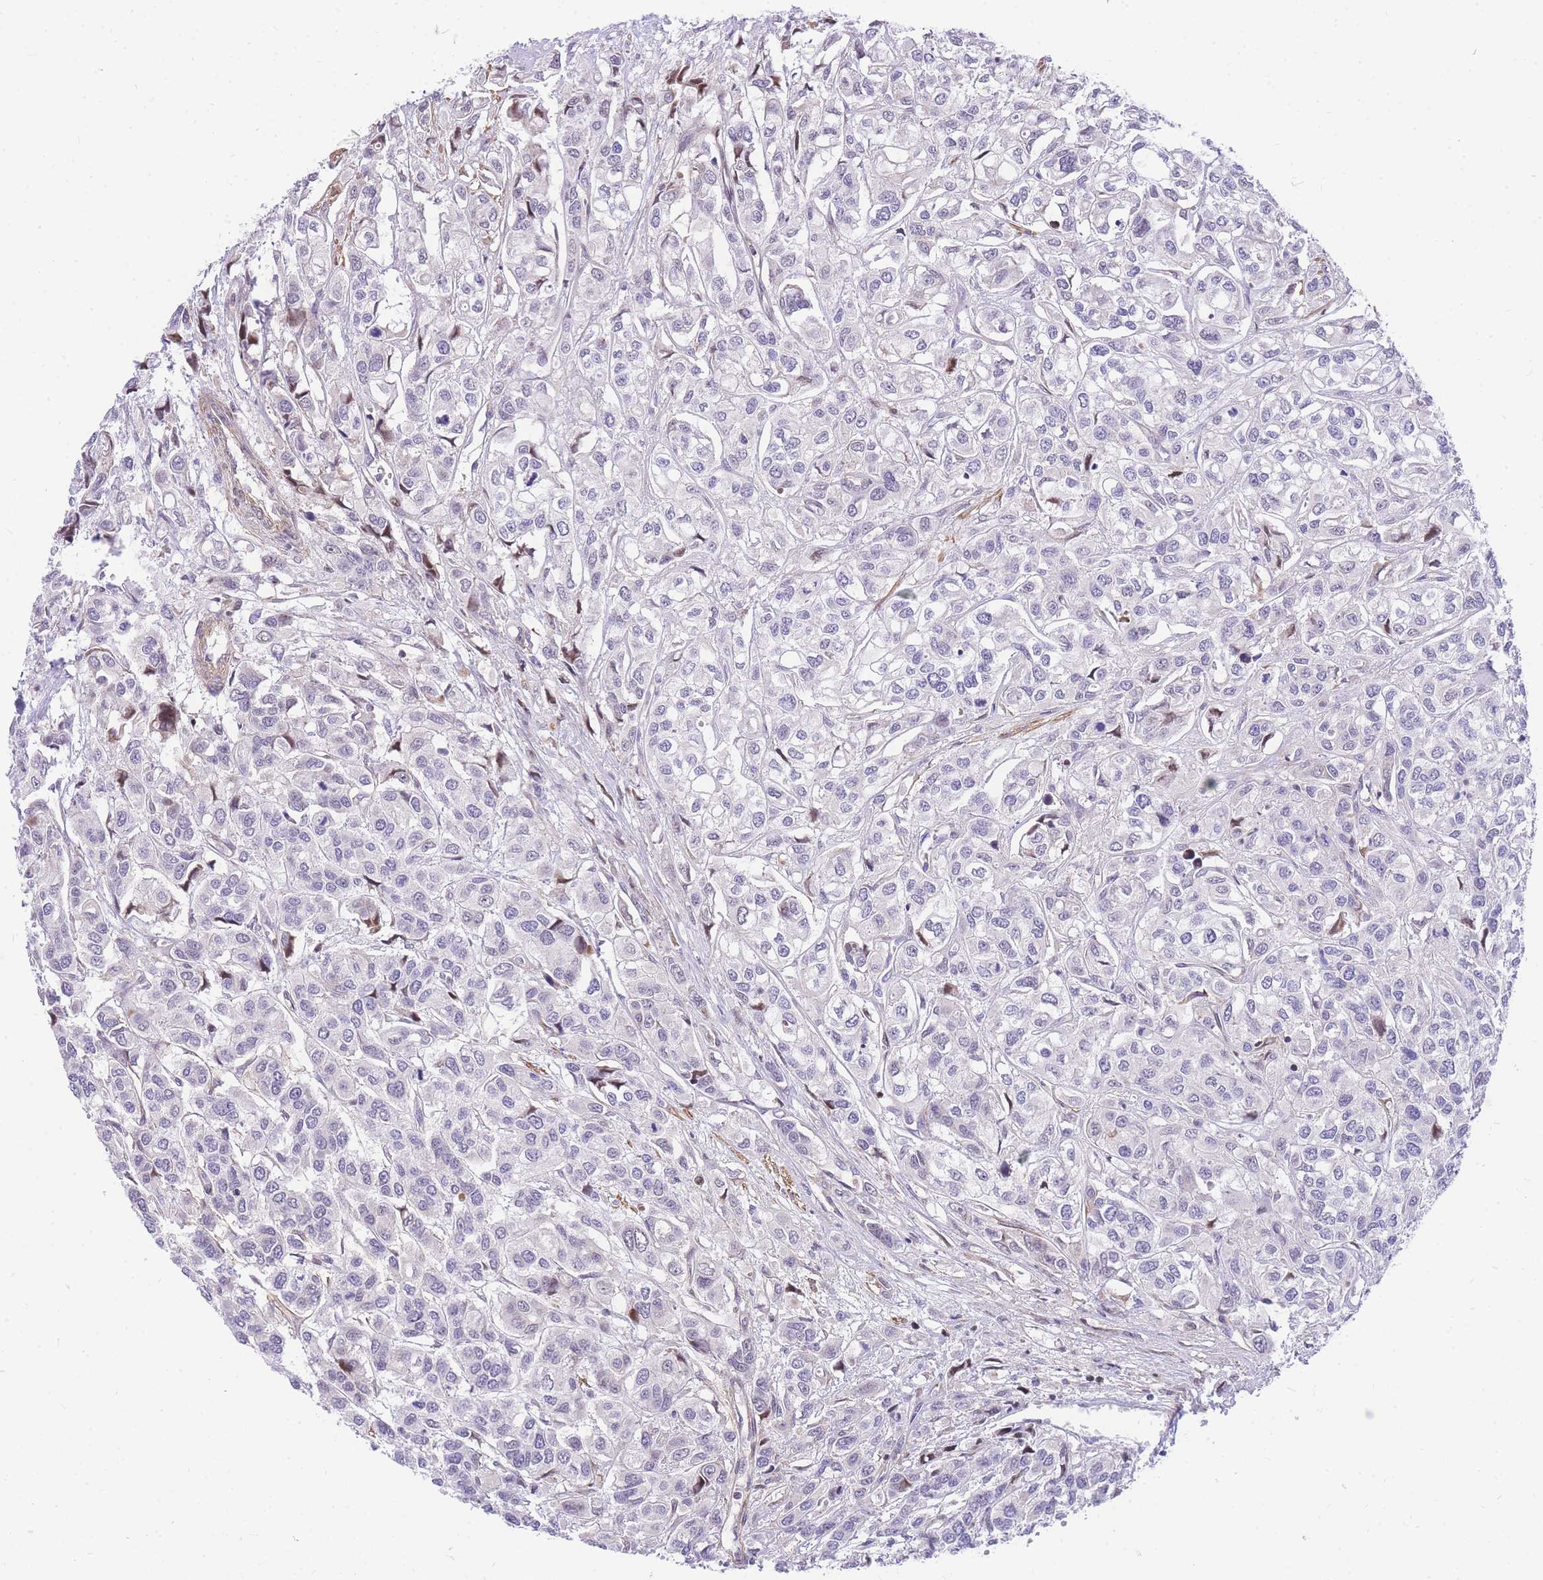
{"staining": {"intensity": "weak", "quantity": "<25%", "location": "nuclear"}, "tissue": "urothelial cancer", "cell_type": "Tumor cells", "image_type": "cancer", "snomed": [{"axis": "morphology", "description": "Urothelial carcinoma, High grade"}, {"axis": "topography", "description": "Urinary bladder"}], "caption": "The immunohistochemistry photomicrograph has no significant expression in tumor cells of urothelial carcinoma (high-grade) tissue.", "gene": "S100PBP", "patient": {"sex": "male", "age": 67}}